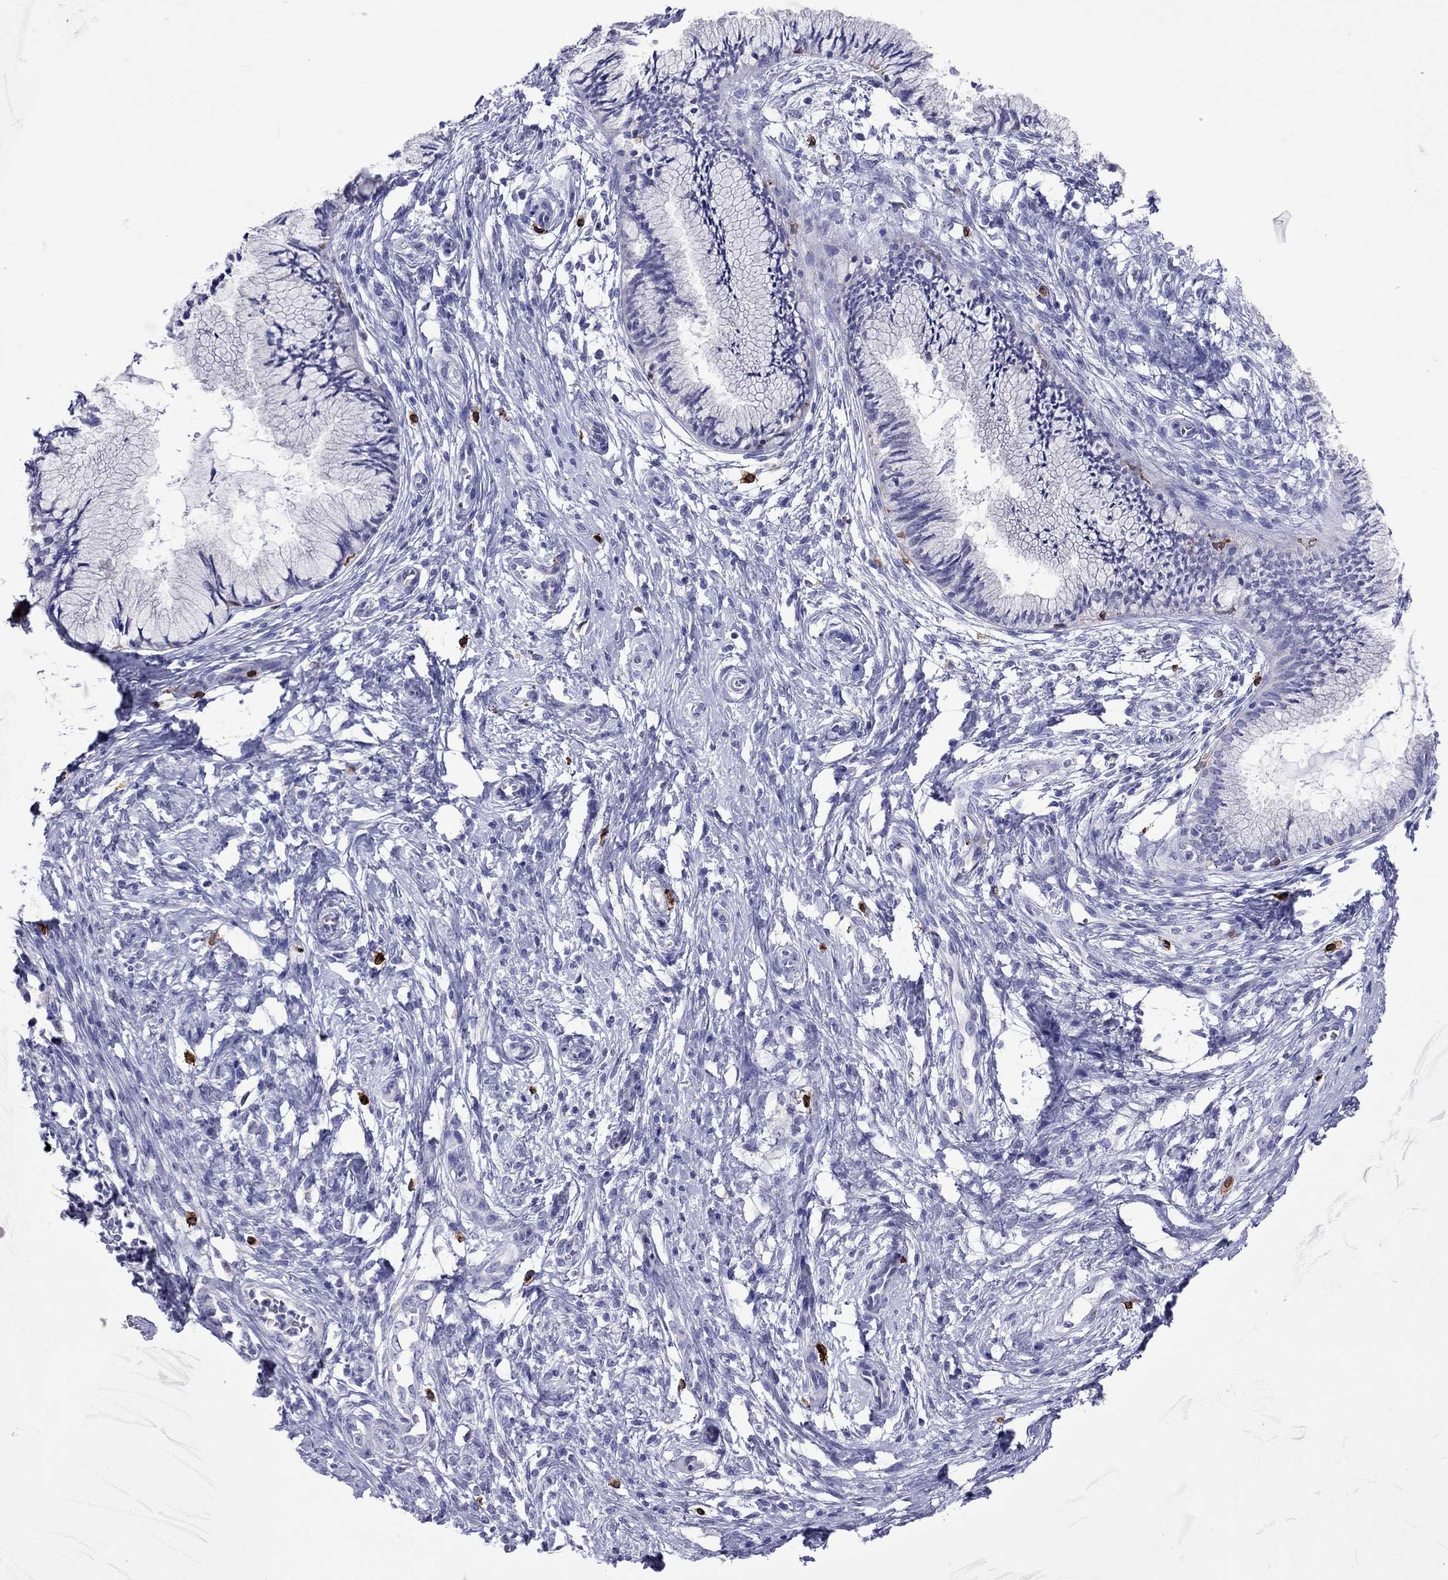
{"staining": {"intensity": "negative", "quantity": "none", "location": "none"}, "tissue": "cervical cancer", "cell_type": "Tumor cells", "image_type": "cancer", "snomed": [{"axis": "morphology", "description": "Normal tissue, NOS"}, {"axis": "morphology", "description": "Squamous cell carcinoma, NOS"}, {"axis": "topography", "description": "Cervix"}], "caption": "Immunohistochemical staining of human squamous cell carcinoma (cervical) exhibits no significant expression in tumor cells.", "gene": "ADORA2A", "patient": {"sex": "female", "age": 39}}